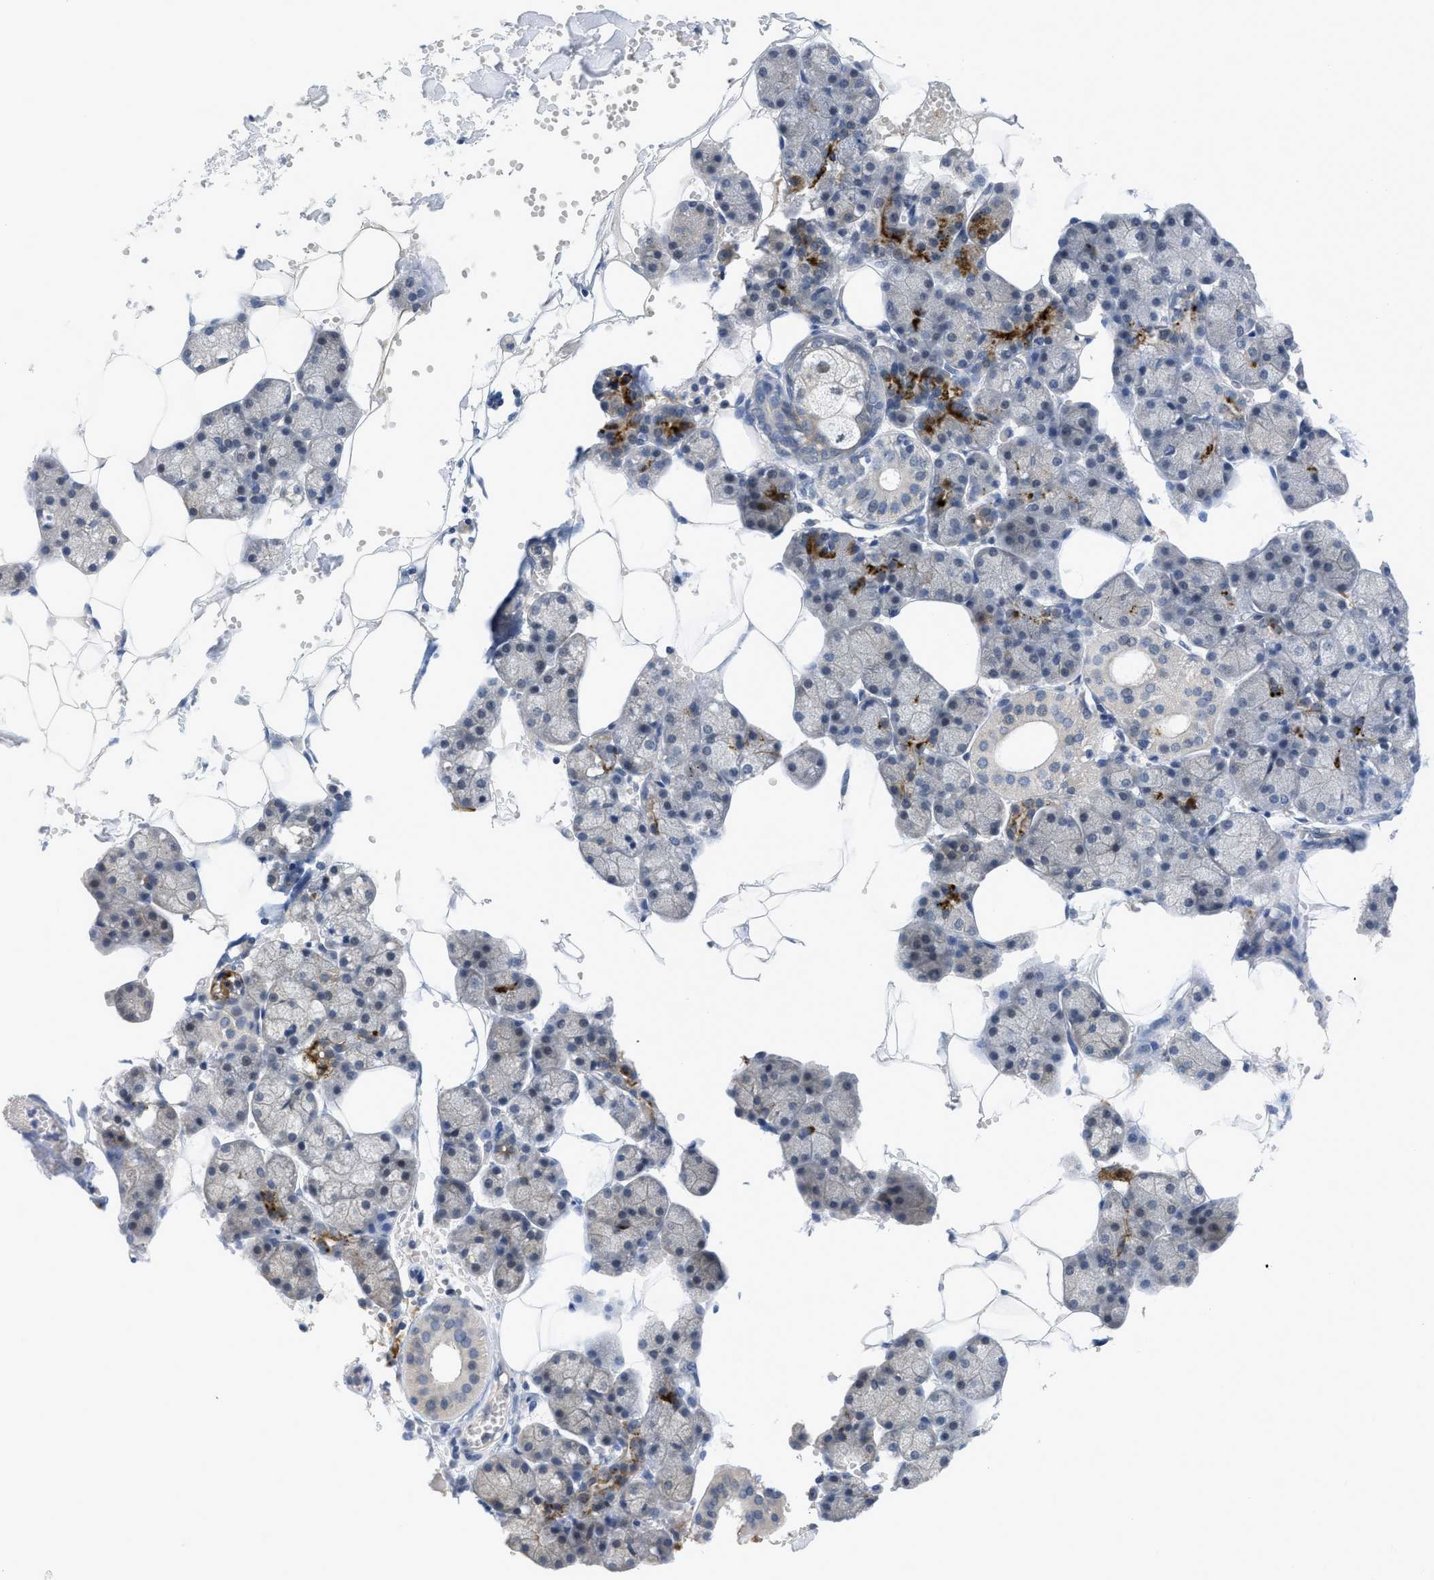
{"staining": {"intensity": "strong", "quantity": "<25%", "location": "cytoplasmic/membranous"}, "tissue": "salivary gland", "cell_type": "Glandular cells", "image_type": "normal", "snomed": [{"axis": "morphology", "description": "Normal tissue, NOS"}, {"axis": "topography", "description": "Salivary gland"}], "caption": "The immunohistochemical stain shows strong cytoplasmic/membranous positivity in glandular cells of normal salivary gland.", "gene": "TNFAIP1", "patient": {"sex": "male", "age": 62}}